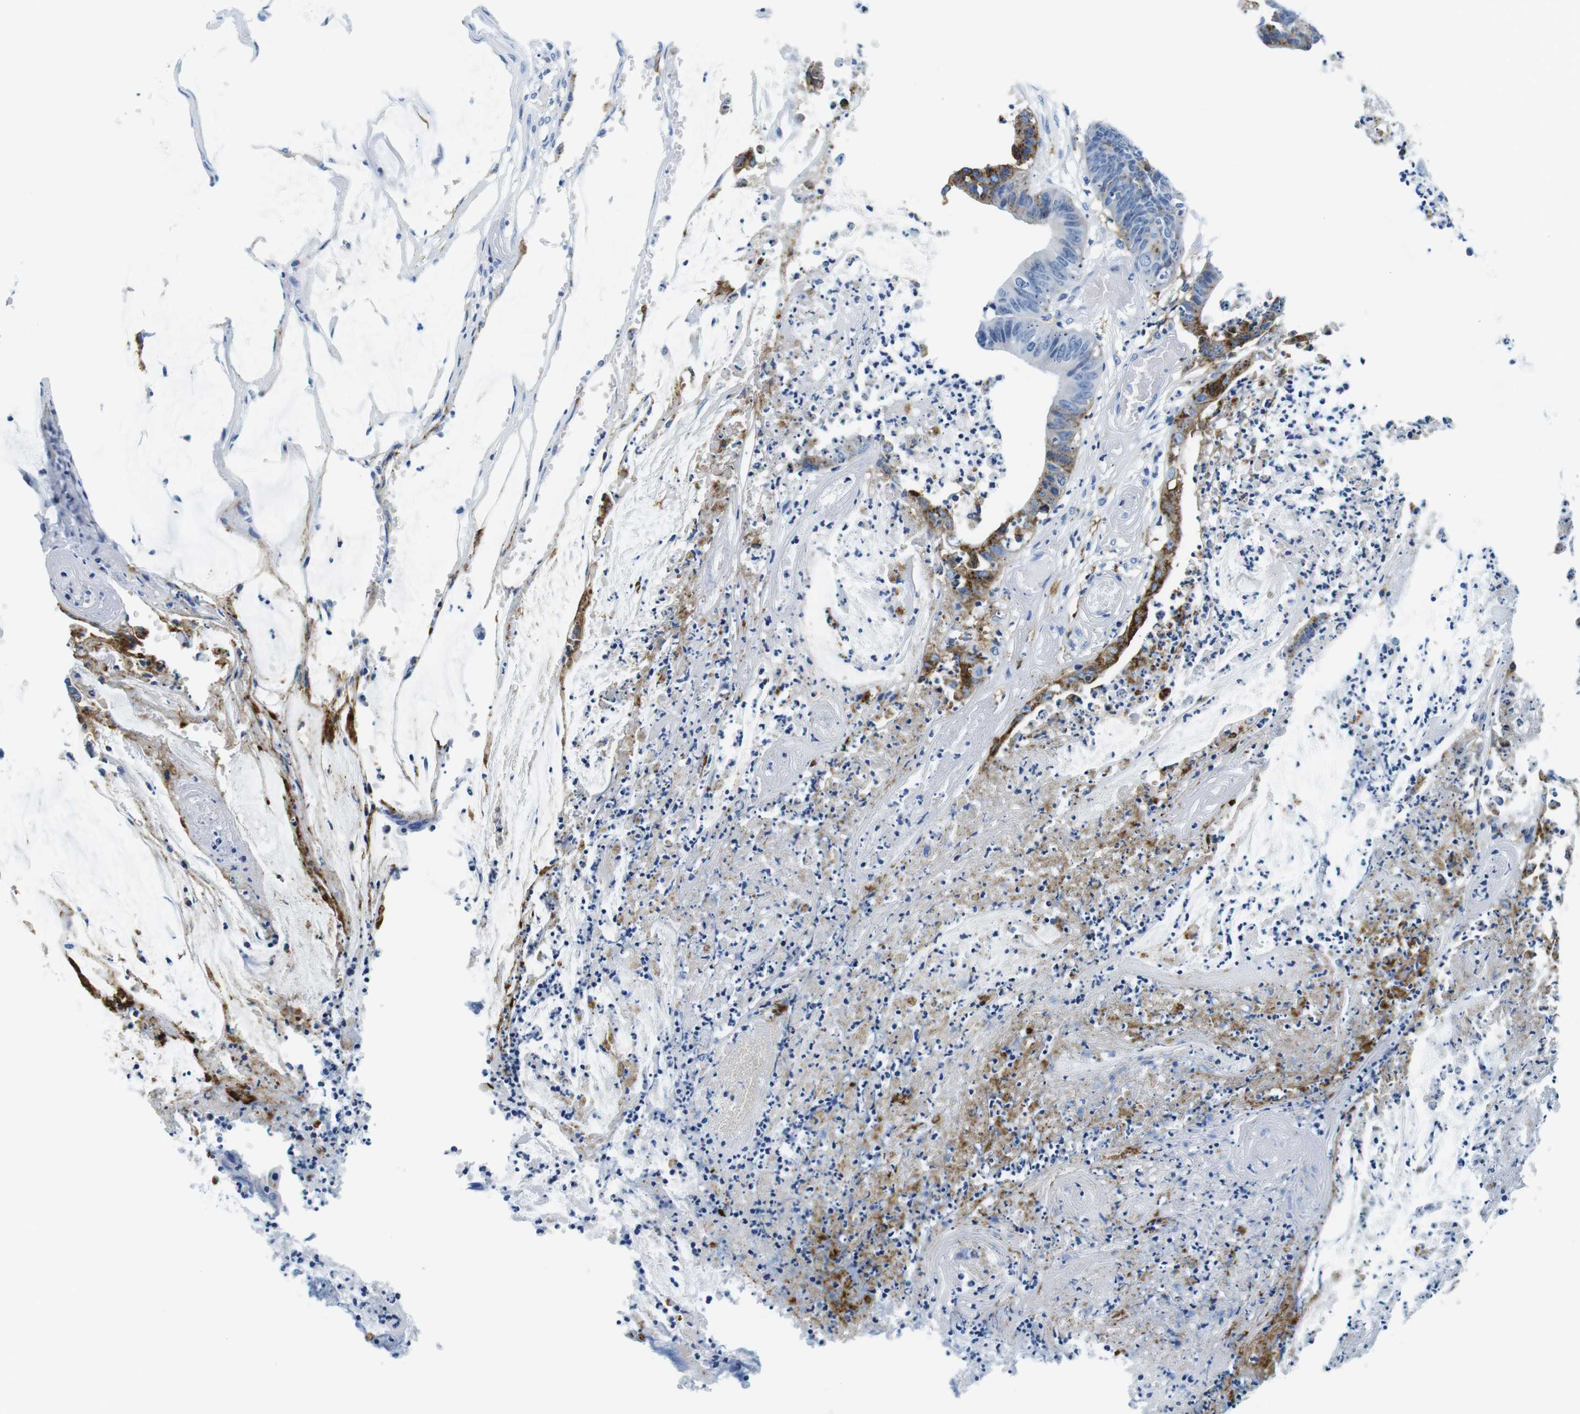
{"staining": {"intensity": "strong", "quantity": "25%-75%", "location": "cytoplasmic/membranous"}, "tissue": "colorectal cancer", "cell_type": "Tumor cells", "image_type": "cancer", "snomed": [{"axis": "morphology", "description": "Adenocarcinoma, NOS"}, {"axis": "topography", "description": "Rectum"}], "caption": "A histopathology image of human colorectal cancer (adenocarcinoma) stained for a protein demonstrates strong cytoplasmic/membranous brown staining in tumor cells. (DAB = brown stain, brightfield microscopy at high magnification).", "gene": "HLA-DRB1", "patient": {"sex": "female", "age": 66}}